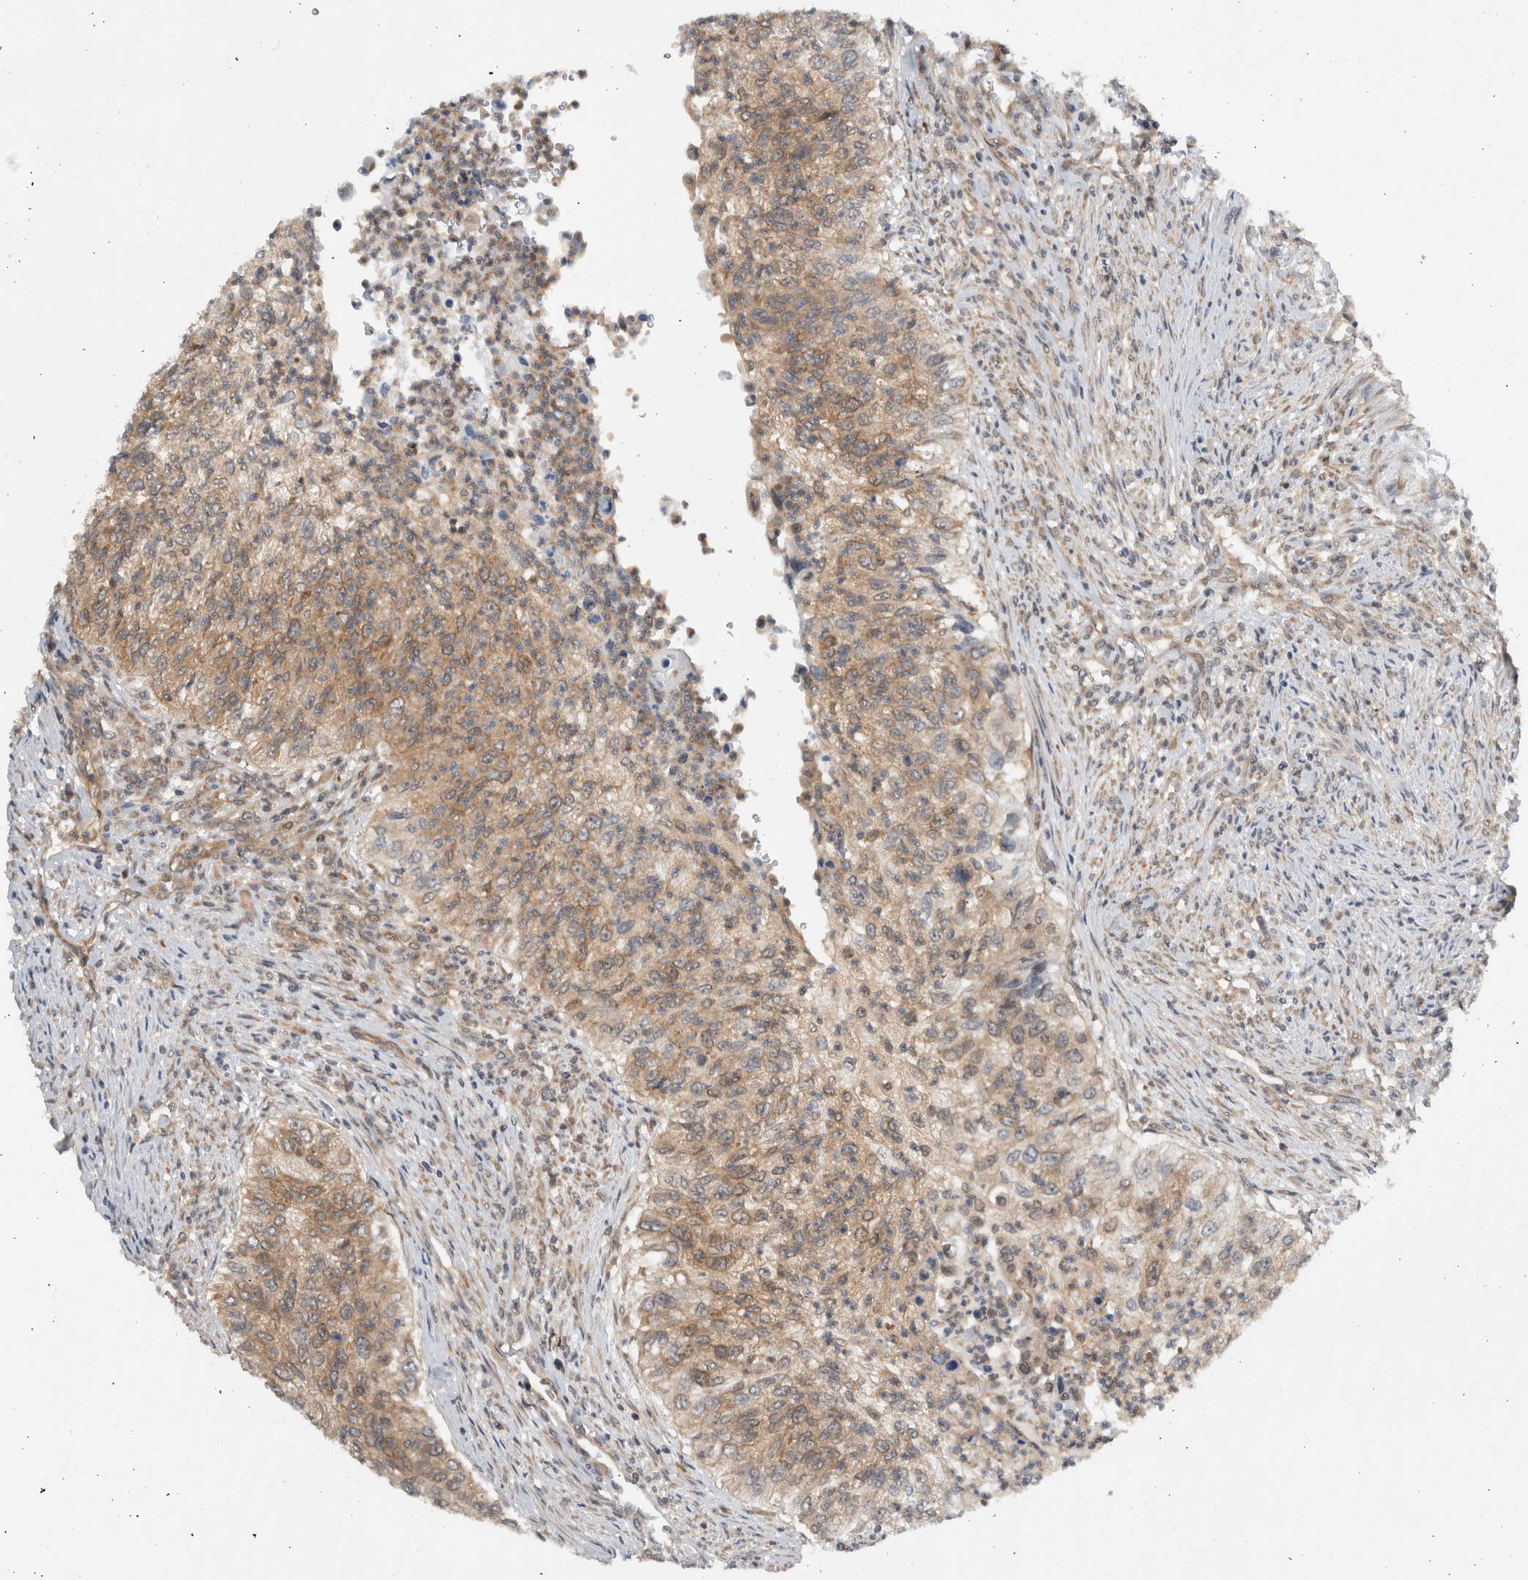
{"staining": {"intensity": "weak", "quantity": ">75%", "location": "cytoplasmic/membranous"}, "tissue": "urothelial cancer", "cell_type": "Tumor cells", "image_type": "cancer", "snomed": [{"axis": "morphology", "description": "Urothelial carcinoma, High grade"}, {"axis": "topography", "description": "Urinary bladder"}], "caption": "This is an image of immunohistochemistry (IHC) staining of high-grade urothelial carcinoma, which shows weak expression in the cytoplasmic/membranous of tumor cells.", "gene": "CCDC43", "patient": {"sex": "female", "age": 60}}